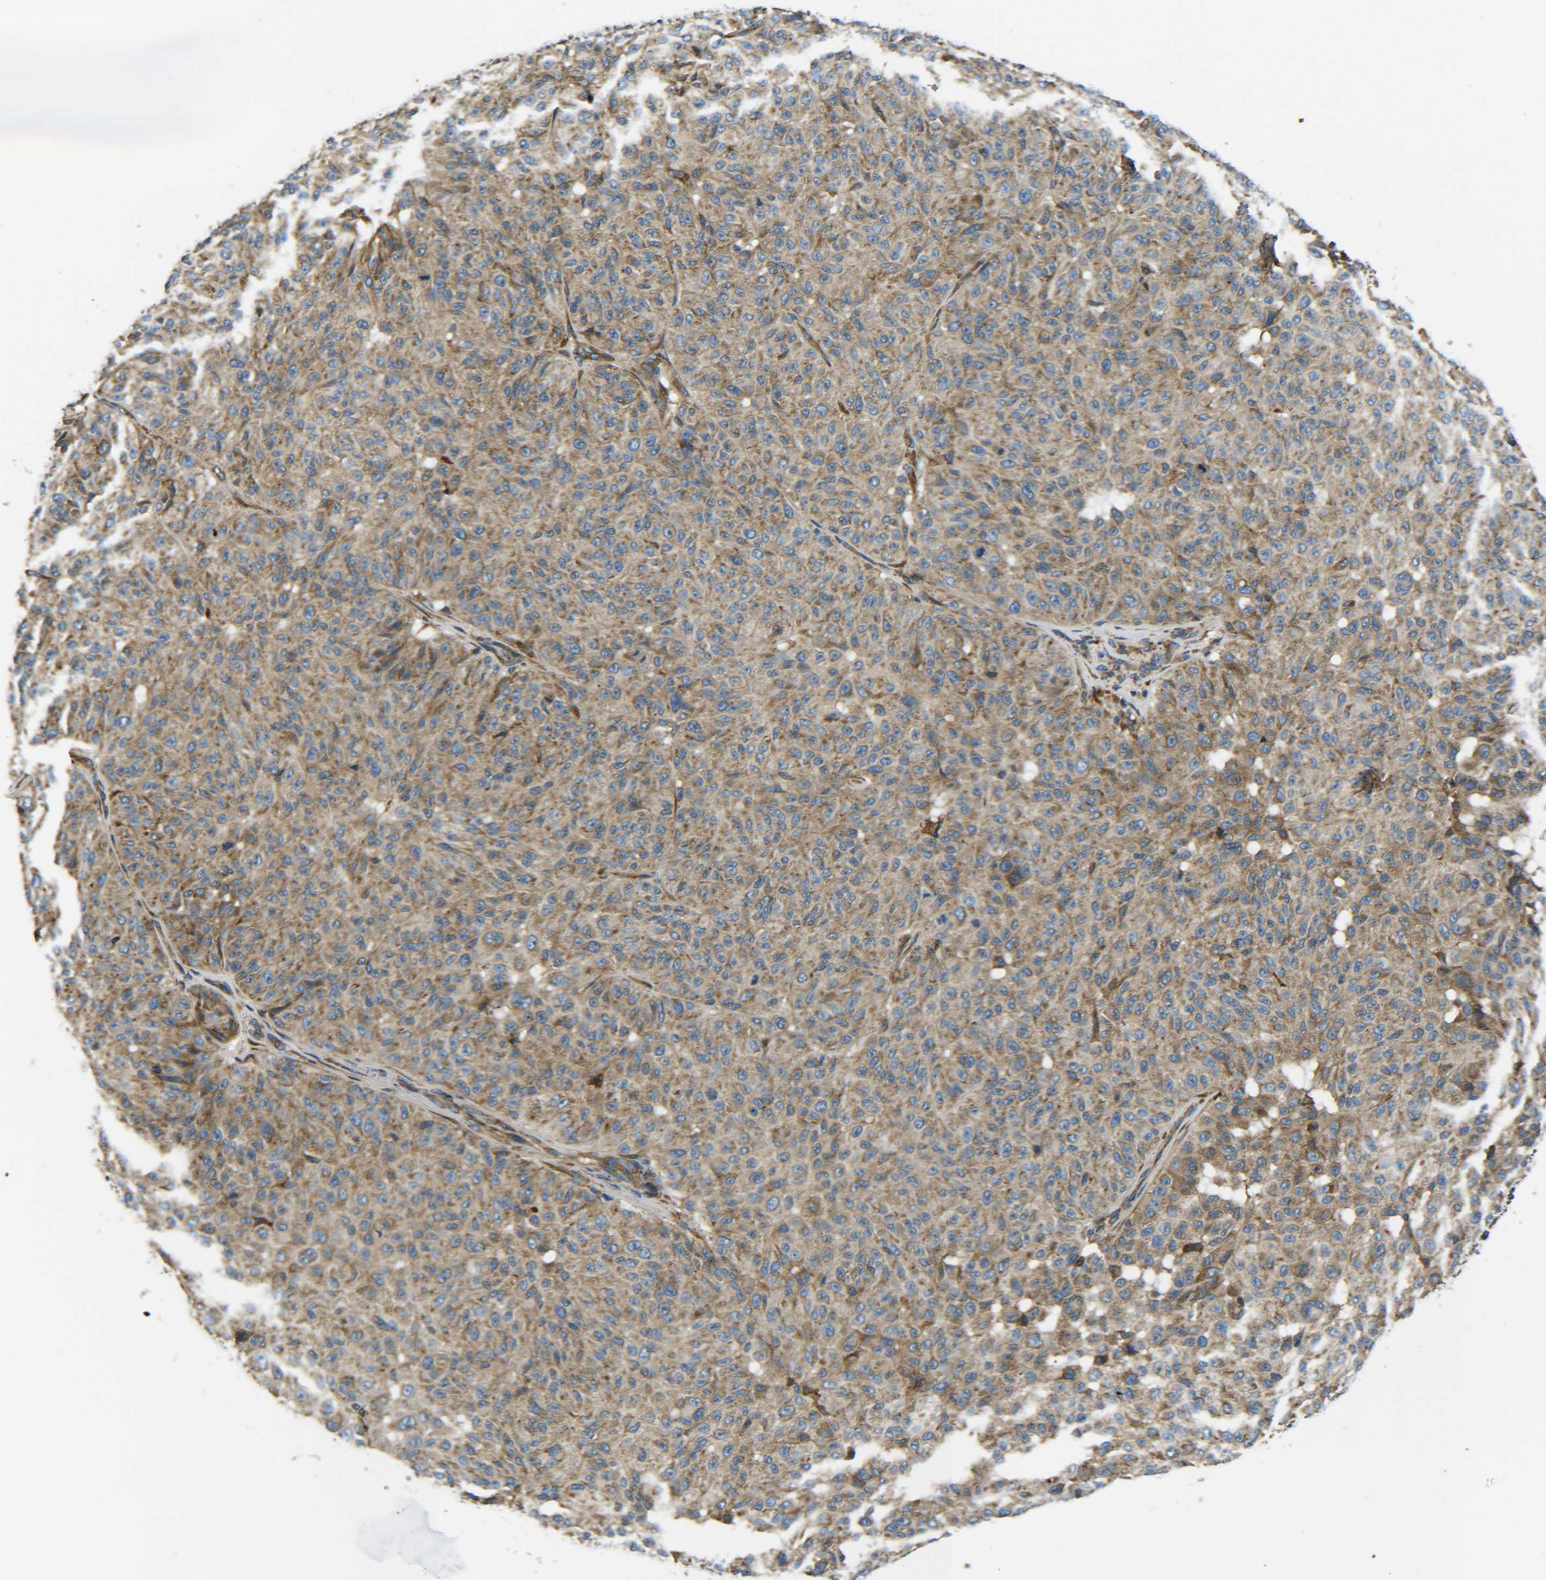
{"staining": {"intensity": "moderate", "quantity": ">75%", "location": "cytoplasmic/membranous"}, "tissue": "melanoma", "cell_type": "Tumor cells", "image_type": "cancer", "snomed": [{"axis": "morphology", "description": "Malignant melanoma, NOS"}, {"axis": "topography", "description": "Skin"}], "caption": "Immunohistochemical staining of malignant melanoma displays moderate cytoplasmic/membranous protein staining in approximately >75% of tumor cells.", "gene": "PREB", "patient": {"sex": "female", "age": 46}}